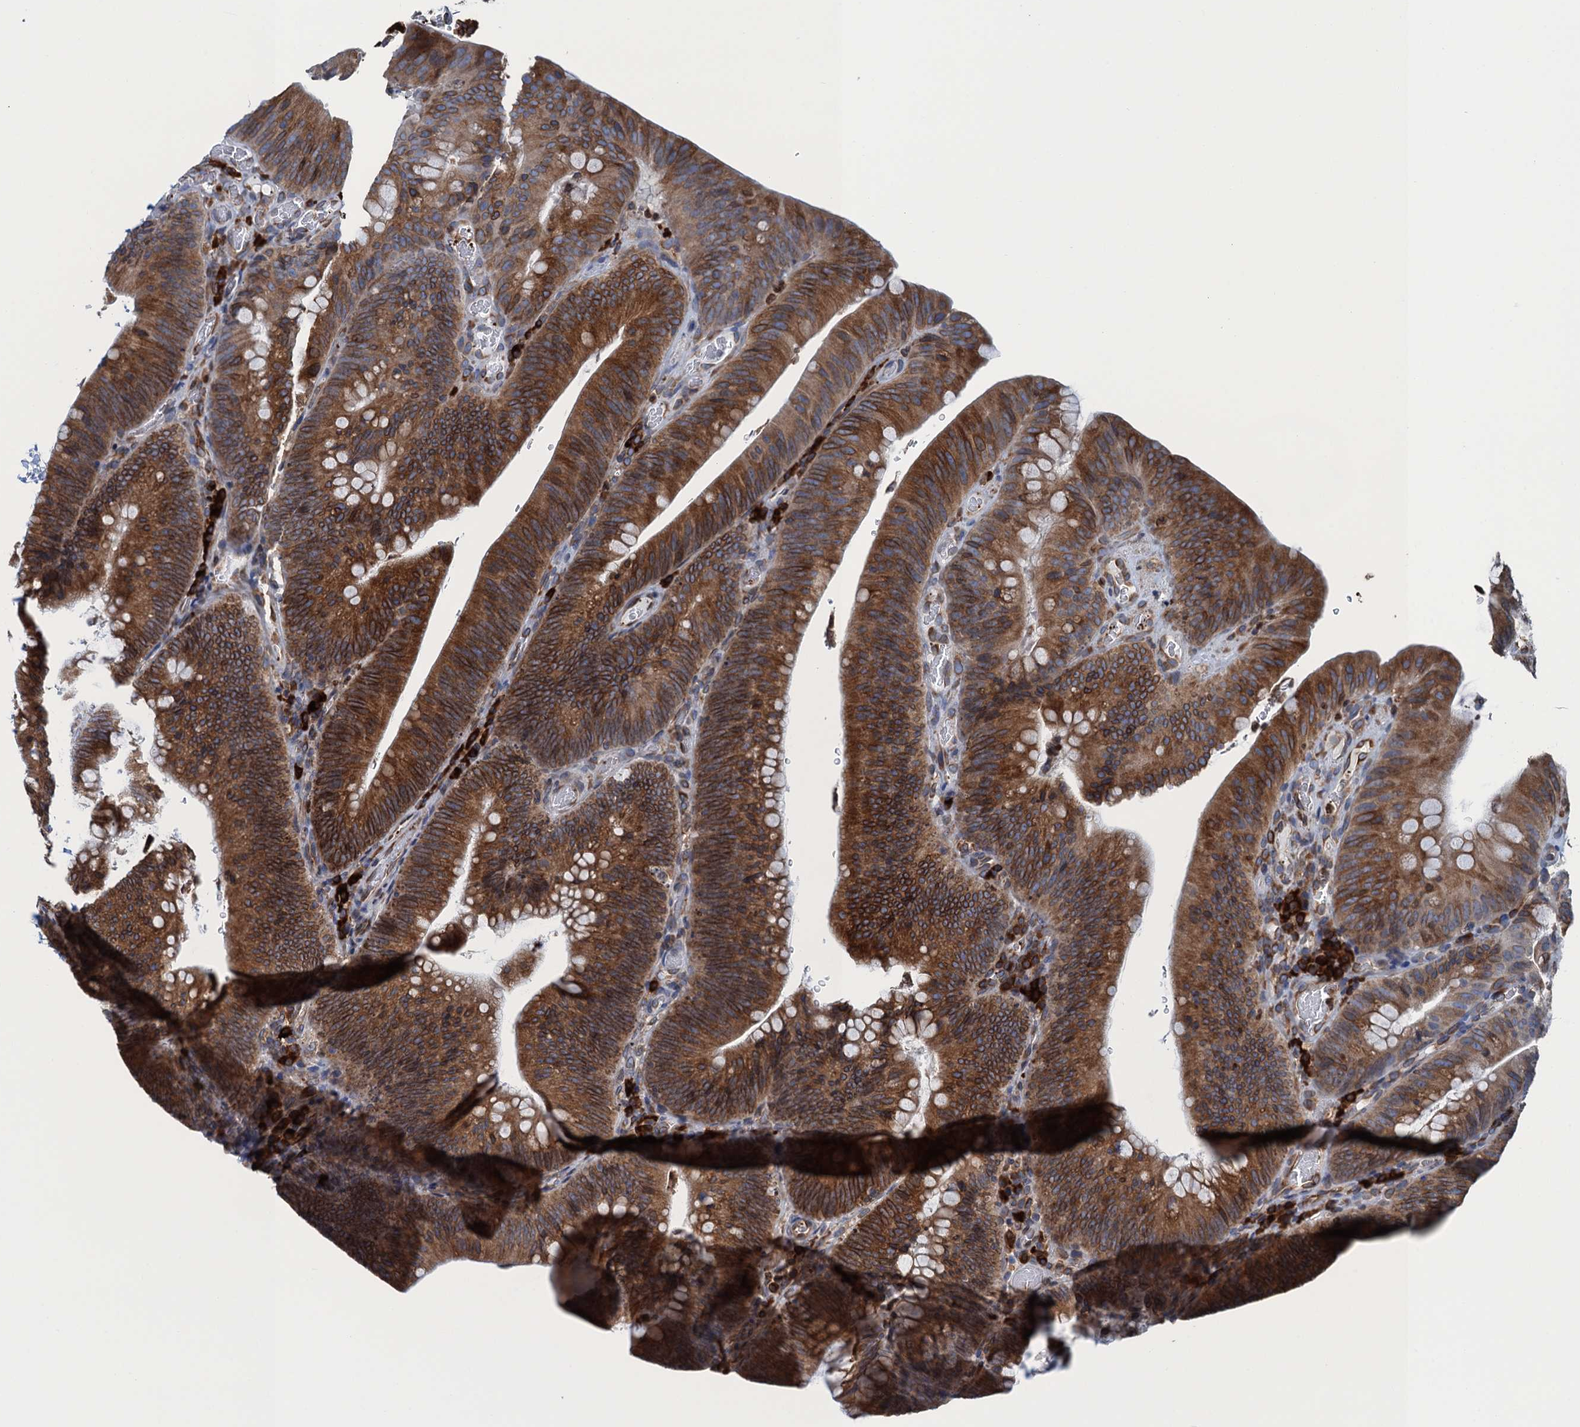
{"staining": {"intensity": "moderate", "quantity": ">75%", "location": "cytoplasmic/membranous"}, "tissue": "colorectal cancer", "cell_type": "Tumor cells", "image_type": "cancer", "snomed": [{"axis": "morphology", "description": "Normal tissue, NOS"}, {"axis": "topography", "description": "Colon"}], "caption": "Colorectal cancer stained with DAB (3,3'-diaminobenzidine) immunohistochemistry (IHC) displays medium levels of moderate cytoplasmic/membranous expression in about >75% of tumor cells.", "gene": "TMEM205", "patient": {"sex": "female", "age": 82}}